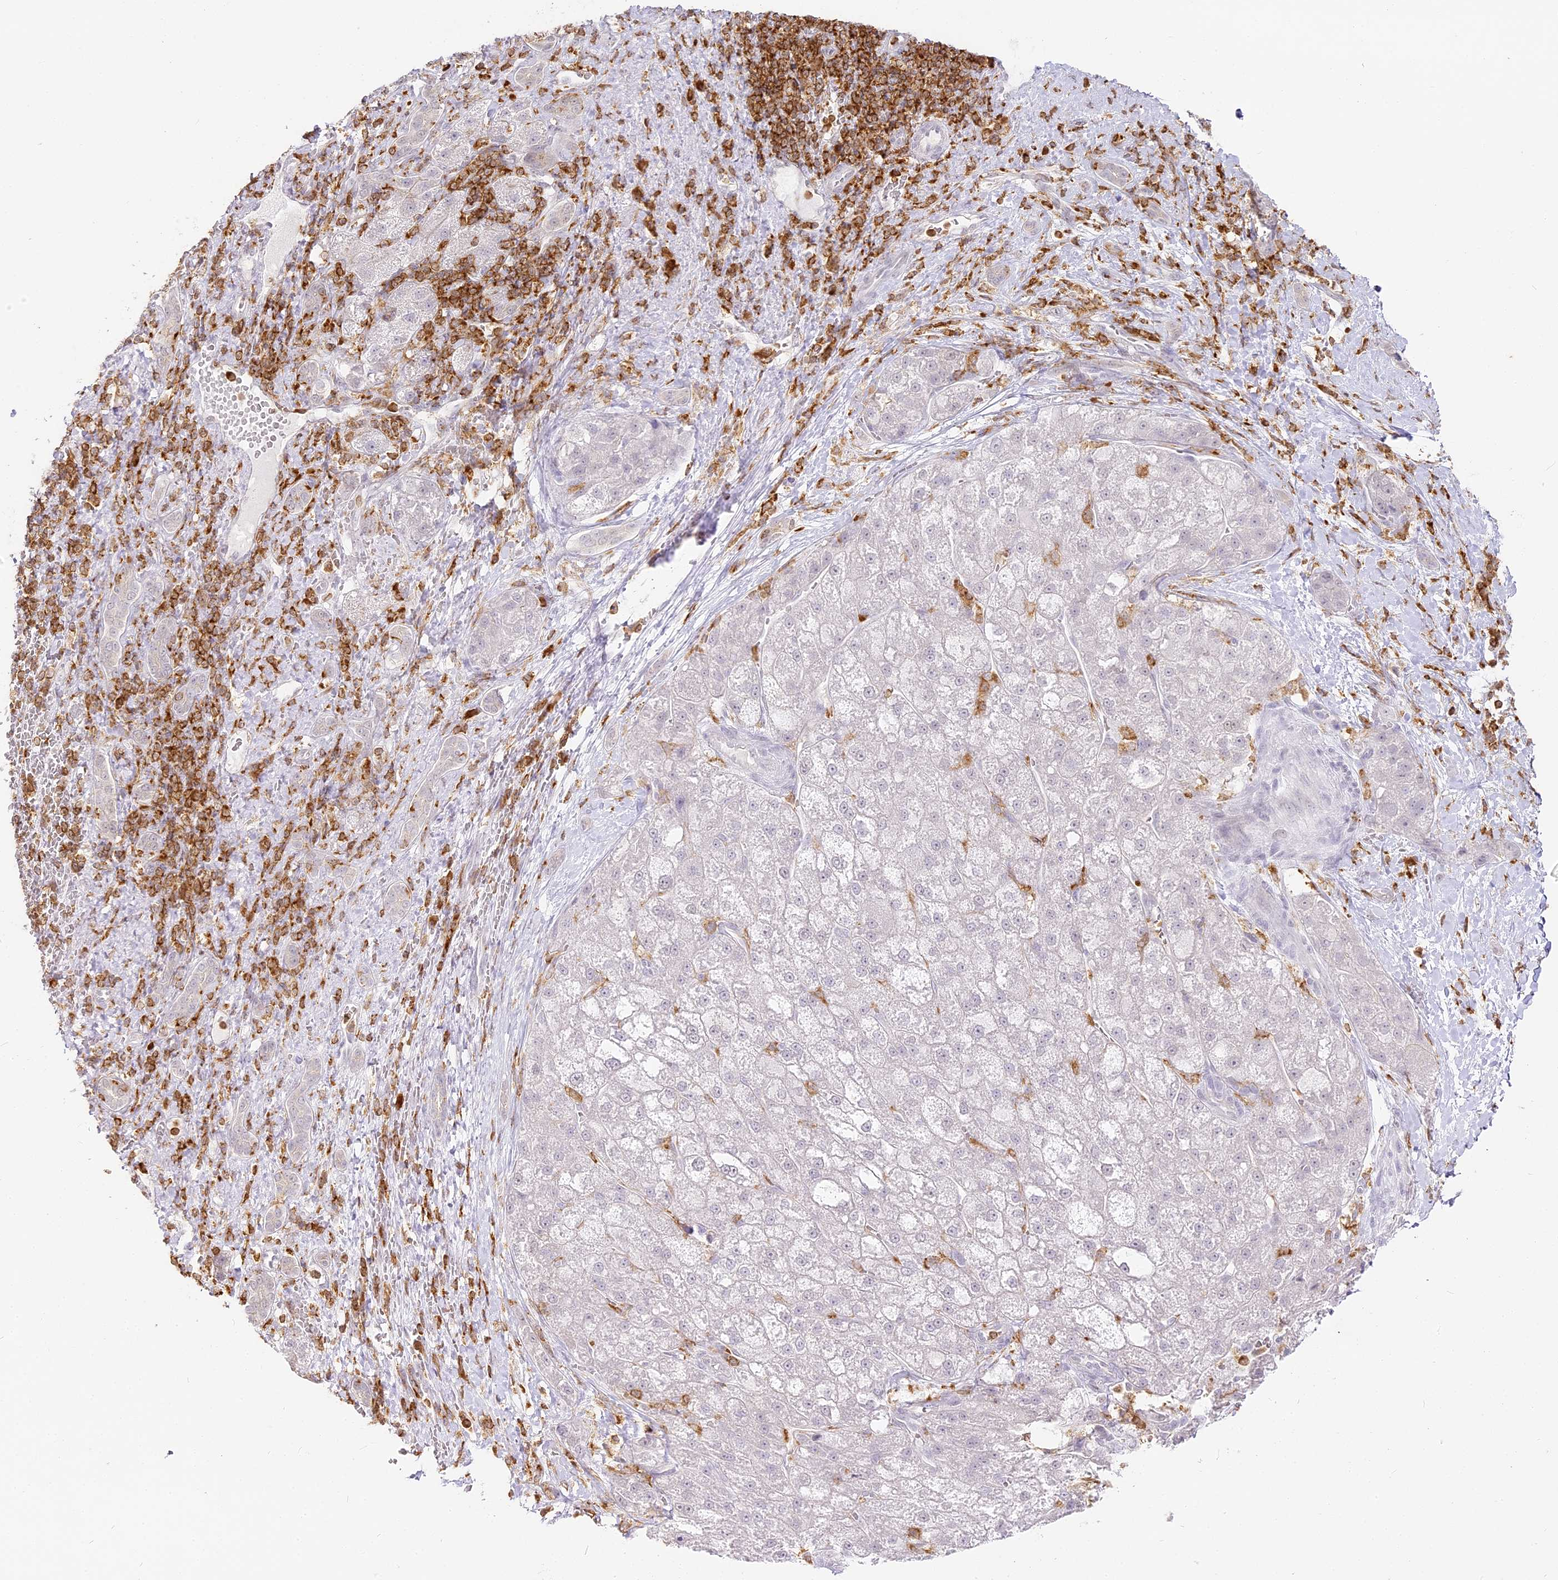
{"staining": {"intensity": "negative", "quantity": "none", "location": "none"}, "tissue": "liver cancer", "cell_type": "Tumor cells", "image_type": "cancer", "snomed": [{"axis": "morphology", "description": "Normal tissue, NOS"}, {"axis": "morphology", "description": "Carcinoma, Hepatocellular, NOS"}, {"axis": "topography", "description": "Liver"}], "caption": "The IHC micrograph has no significant expression in tumor cells of liver cancer (hepatocellular carcinoma) tissue. The staining was performed using DAB (3,3'-diaminobenzidine) to visualize the protein expression in brown, while the nuclei were stained in blue with hematoxylin (Magnification: 20x).", "gene": "DOCK2", "patient": {"sex": "male", "age": 57}}